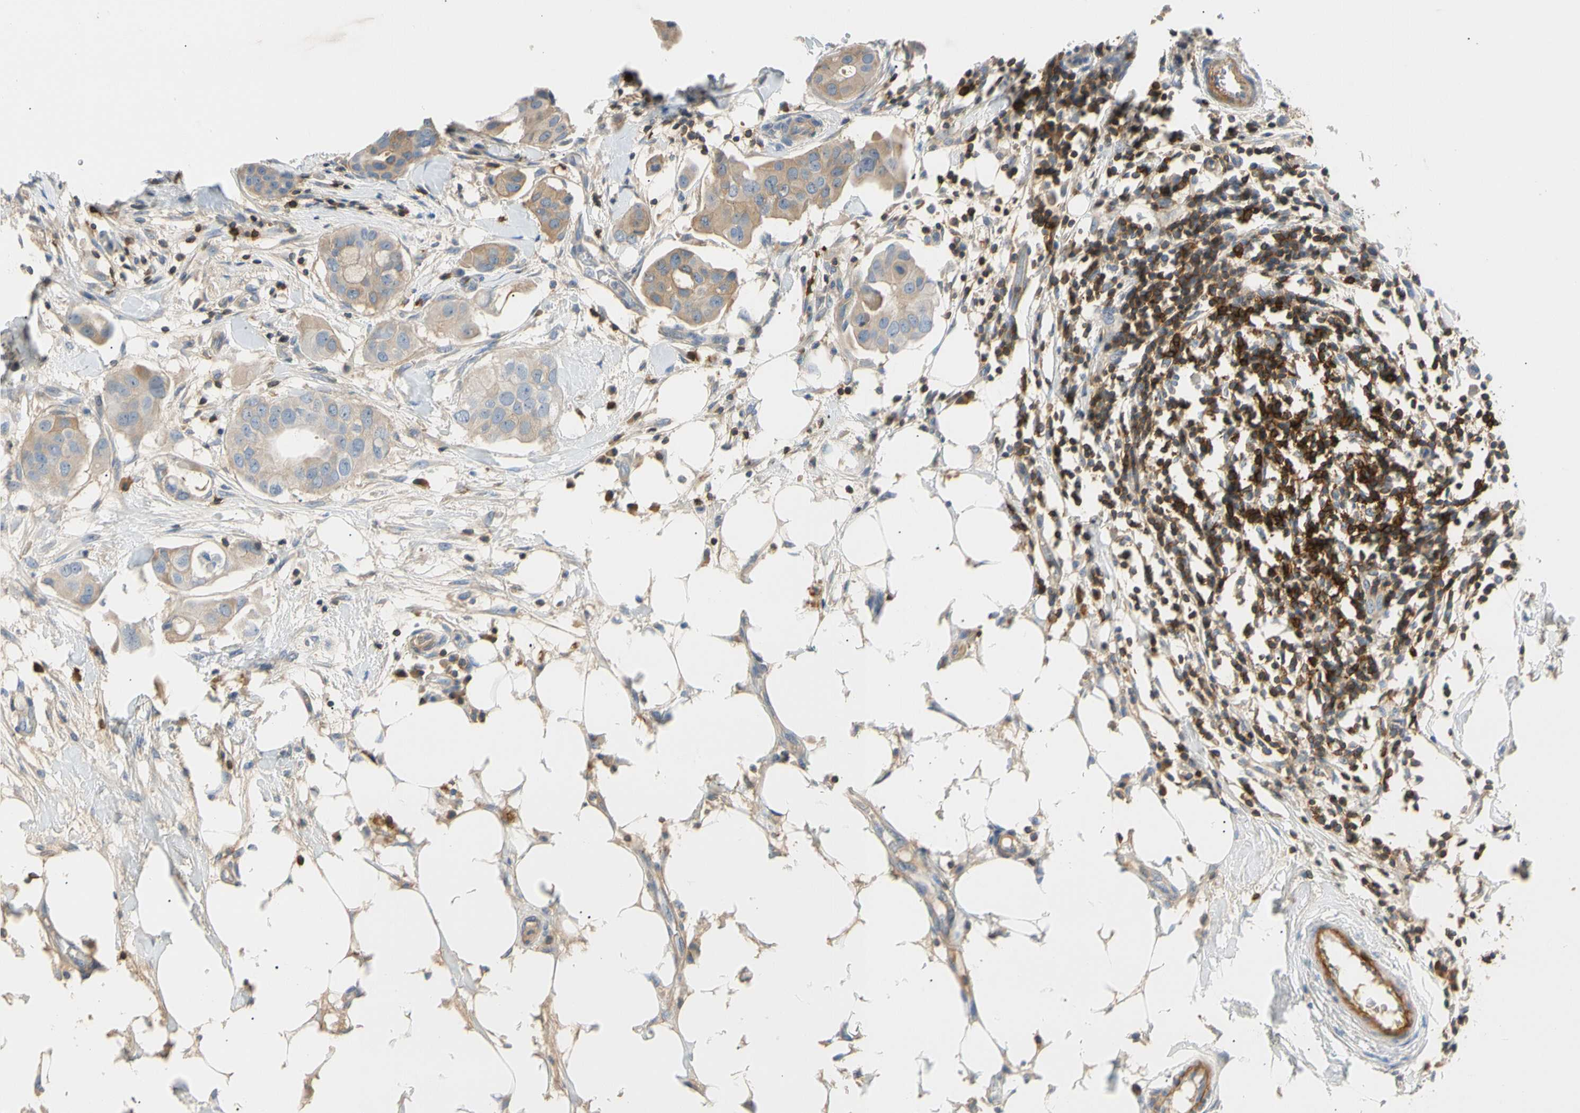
{"staining": {"intensity": "weak", "quantity": ">75%", "location": "cytoplasmic/membranous"}, "tissue": "breast cancer", "cell_type": "Tumor cells", "image_type": "cancer", "snomed": [{"axis": "morphology", "description": "Duct carcinoma"}, {"axis": "topography", "description": "Breast"}], "caption": "Tumor cells display low levels of weak cytoplasmic/membranous positivity in approximately >75% of cells in human breast cancer (invasive ductal carcinoma).", "gene": "TNFRSF18", "patient": {"sex": "female", "age": 40}}